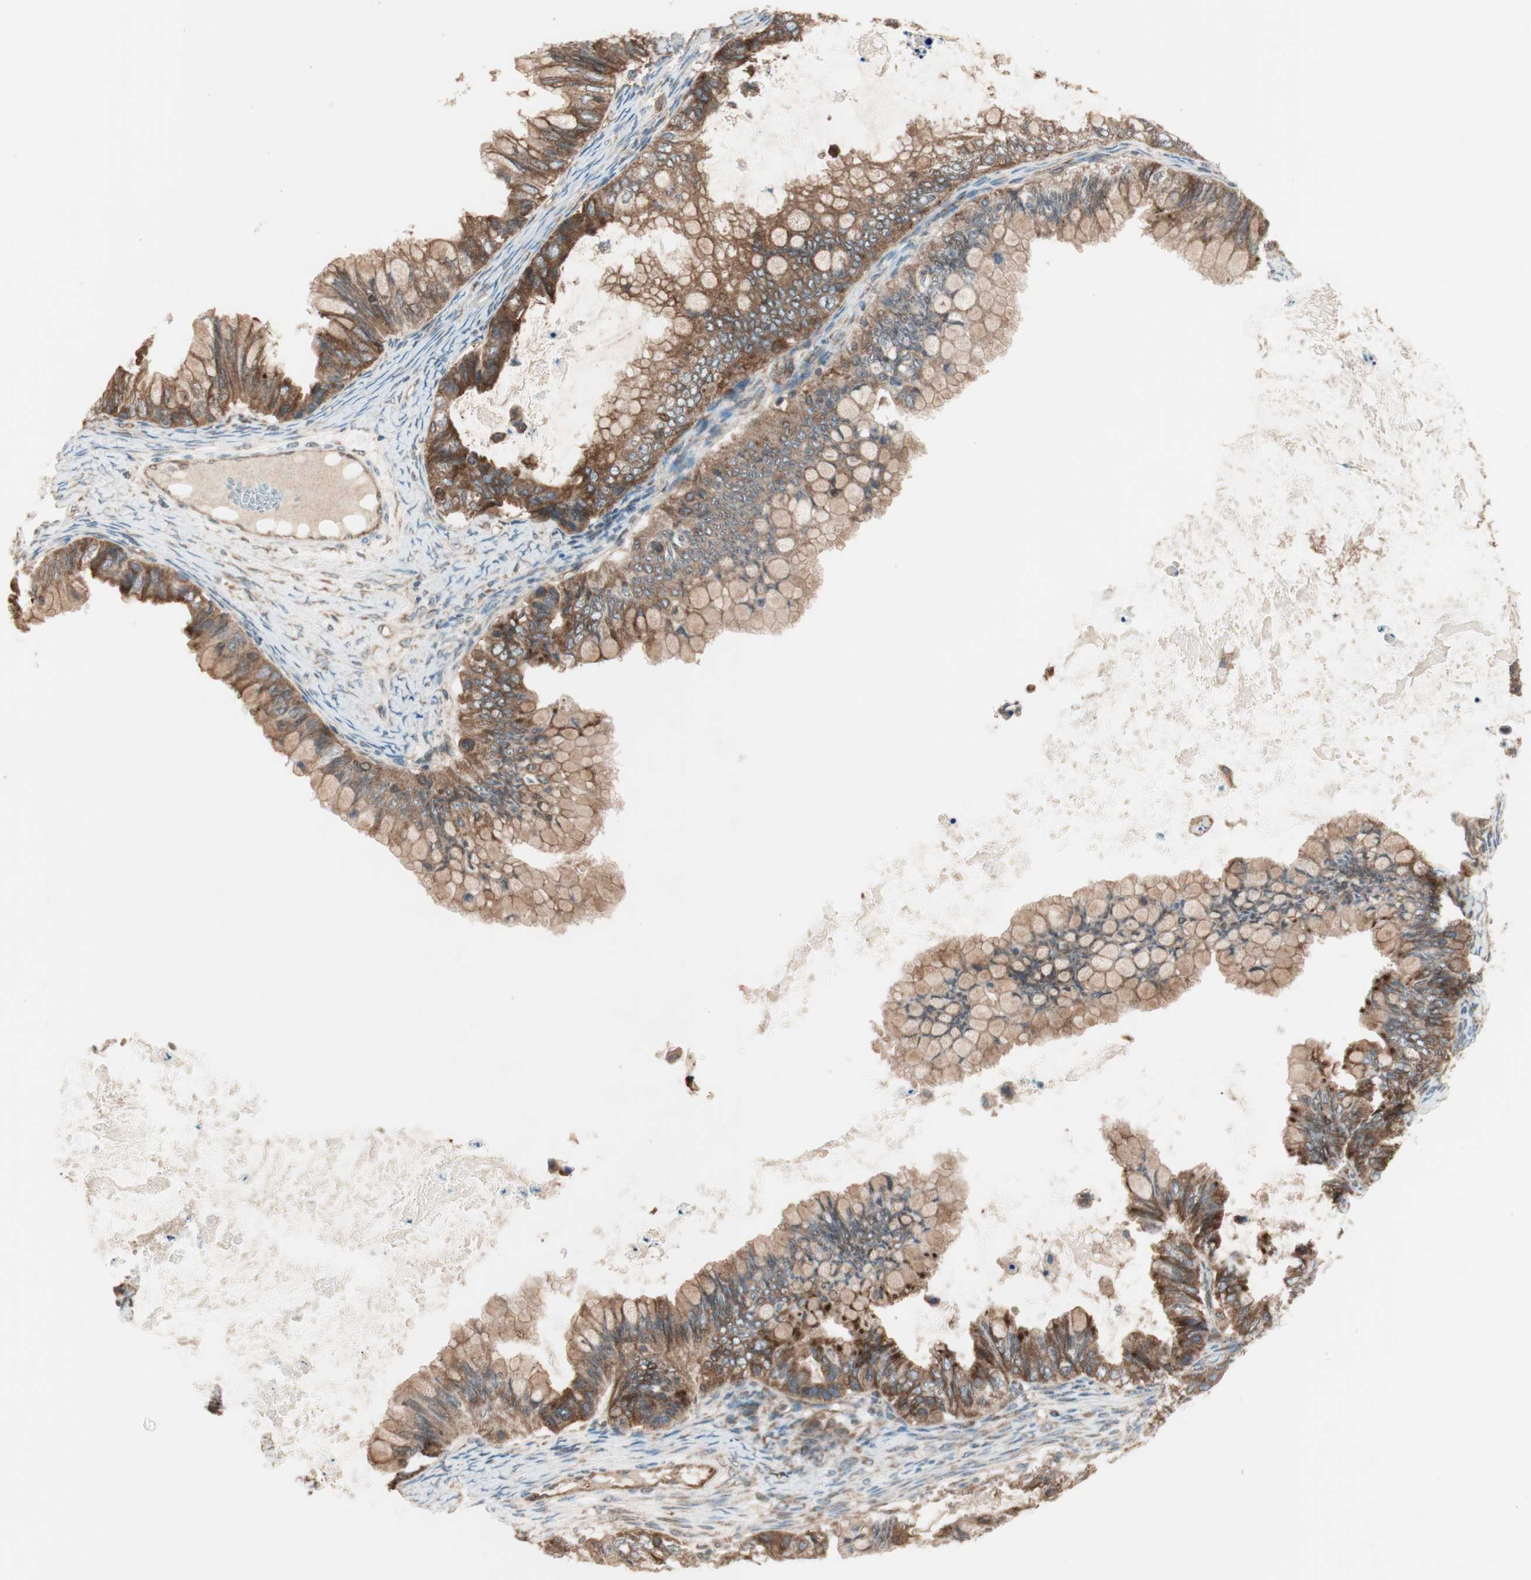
{"staining": {"intensity": "strong", "quantity": ">75%", "location": "cytoplasmic/membranous"}, "tissue": "ovarian cancer", "cell_type": "Tumor cells", "image_type": "cancer", "snomed": [{"axis": "morphology", "description": "Cystadenocarcinoma, mucinous, NOS"}, {"axis": "topography", "description": "Ovary"}], "caption": "Strong cytoplasmic/membranous expression for a protein is seen in approximately >75% of tumor cells of ovarian cancer using immunohistochemistry (IHC).", "gene": "RAB5A", "patient": {"sex": "female", "age": 80}}